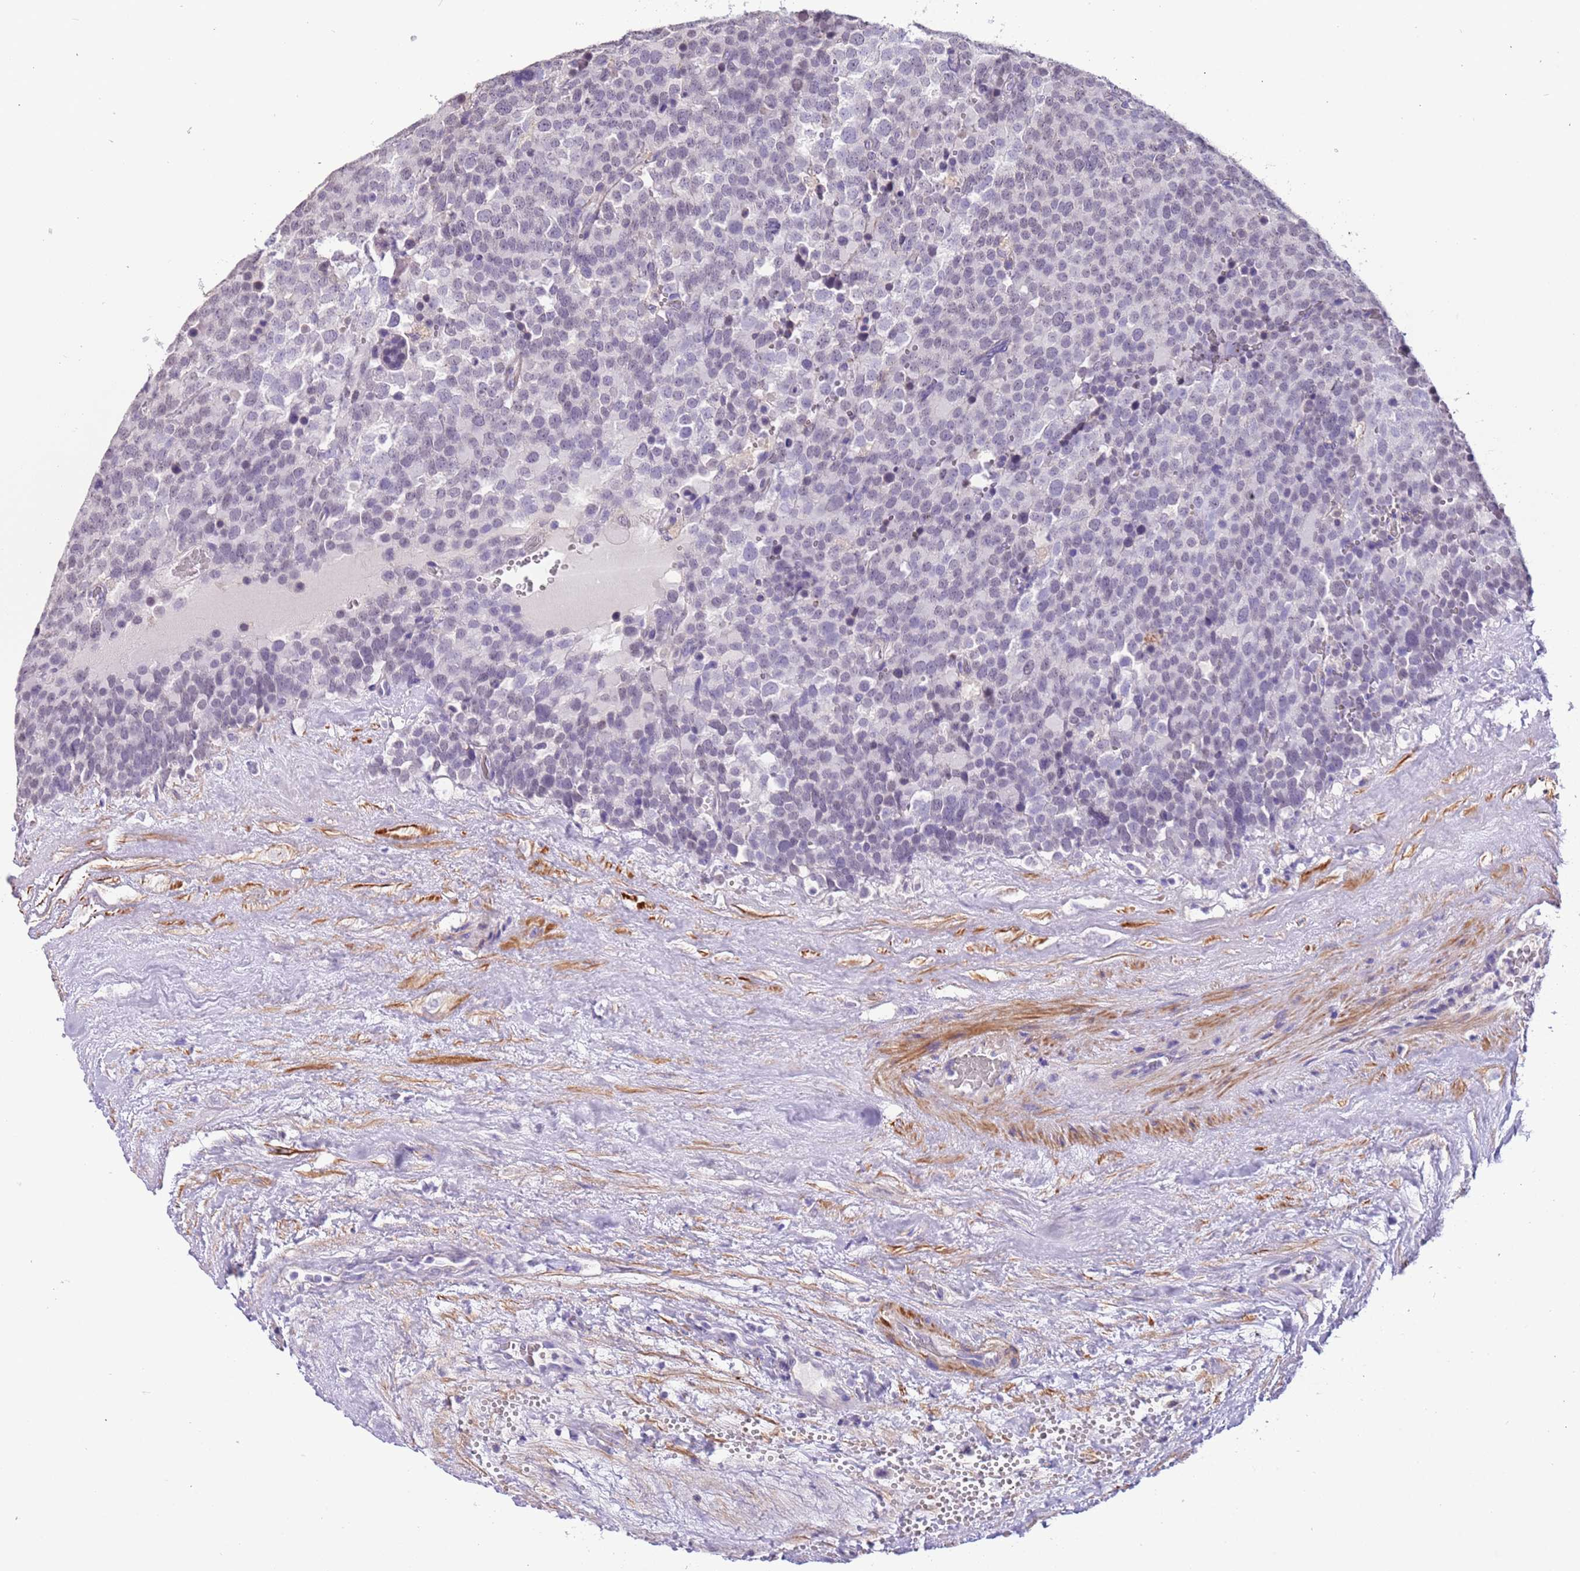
{"staining": {"intensity": "negative", "quantity": "none", "location": "none"}, "tissue": "testis cancer", "cell_type": "Tumor cells", "image_type": "cancer", "snomed": [{"axis": "morphology", "description": "Seminoma, NOS"}, {"axis": "topography", "description": "Testis"}], "caption": "DAB immunohistochemical staining of human testis cancer displays no significant staining in tumor cells.", "gene": "PCGF2", "patient": {"sex": "male", "age": 71}}